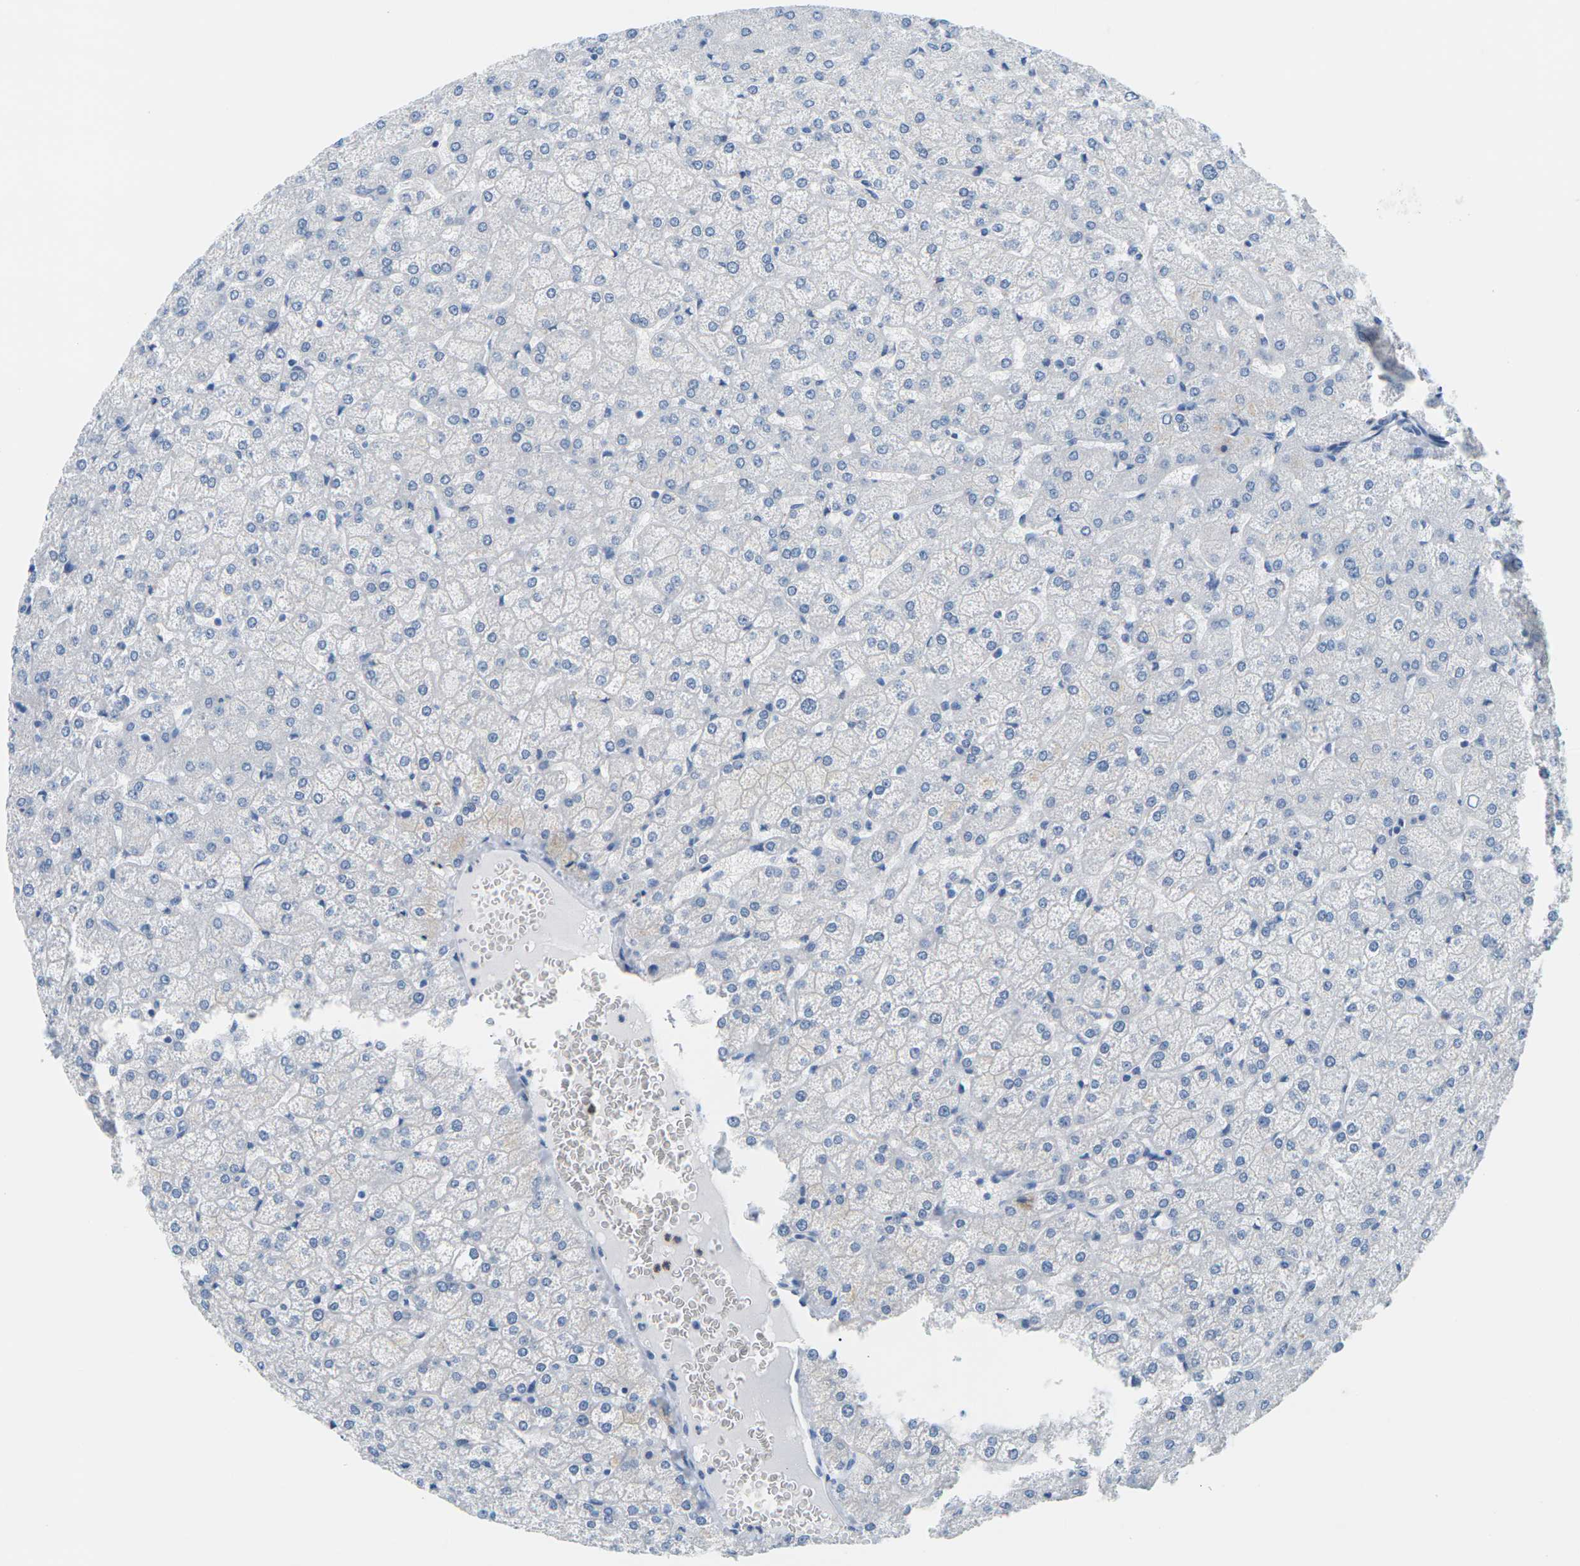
{"staining": {"intensity": "negative", "quantity": "none", "location": "none"}, "tissue": "liver", "cell_type": "Cholangiocytes", "image_type": "normal", "snomed": [{"axis": "morphology", "description": "Normal tissue, NOS"}, {"axis": "topography", "description": "Liver"}], "caption": "Benign liver was stained to show a protein in brown. There is no significant positivity in cholangiocytes. (DAB immunohistochemistry (IHC), high magnification).", "gene": "SLC12A1", "patient": {"sex": "female", "age": 32}}